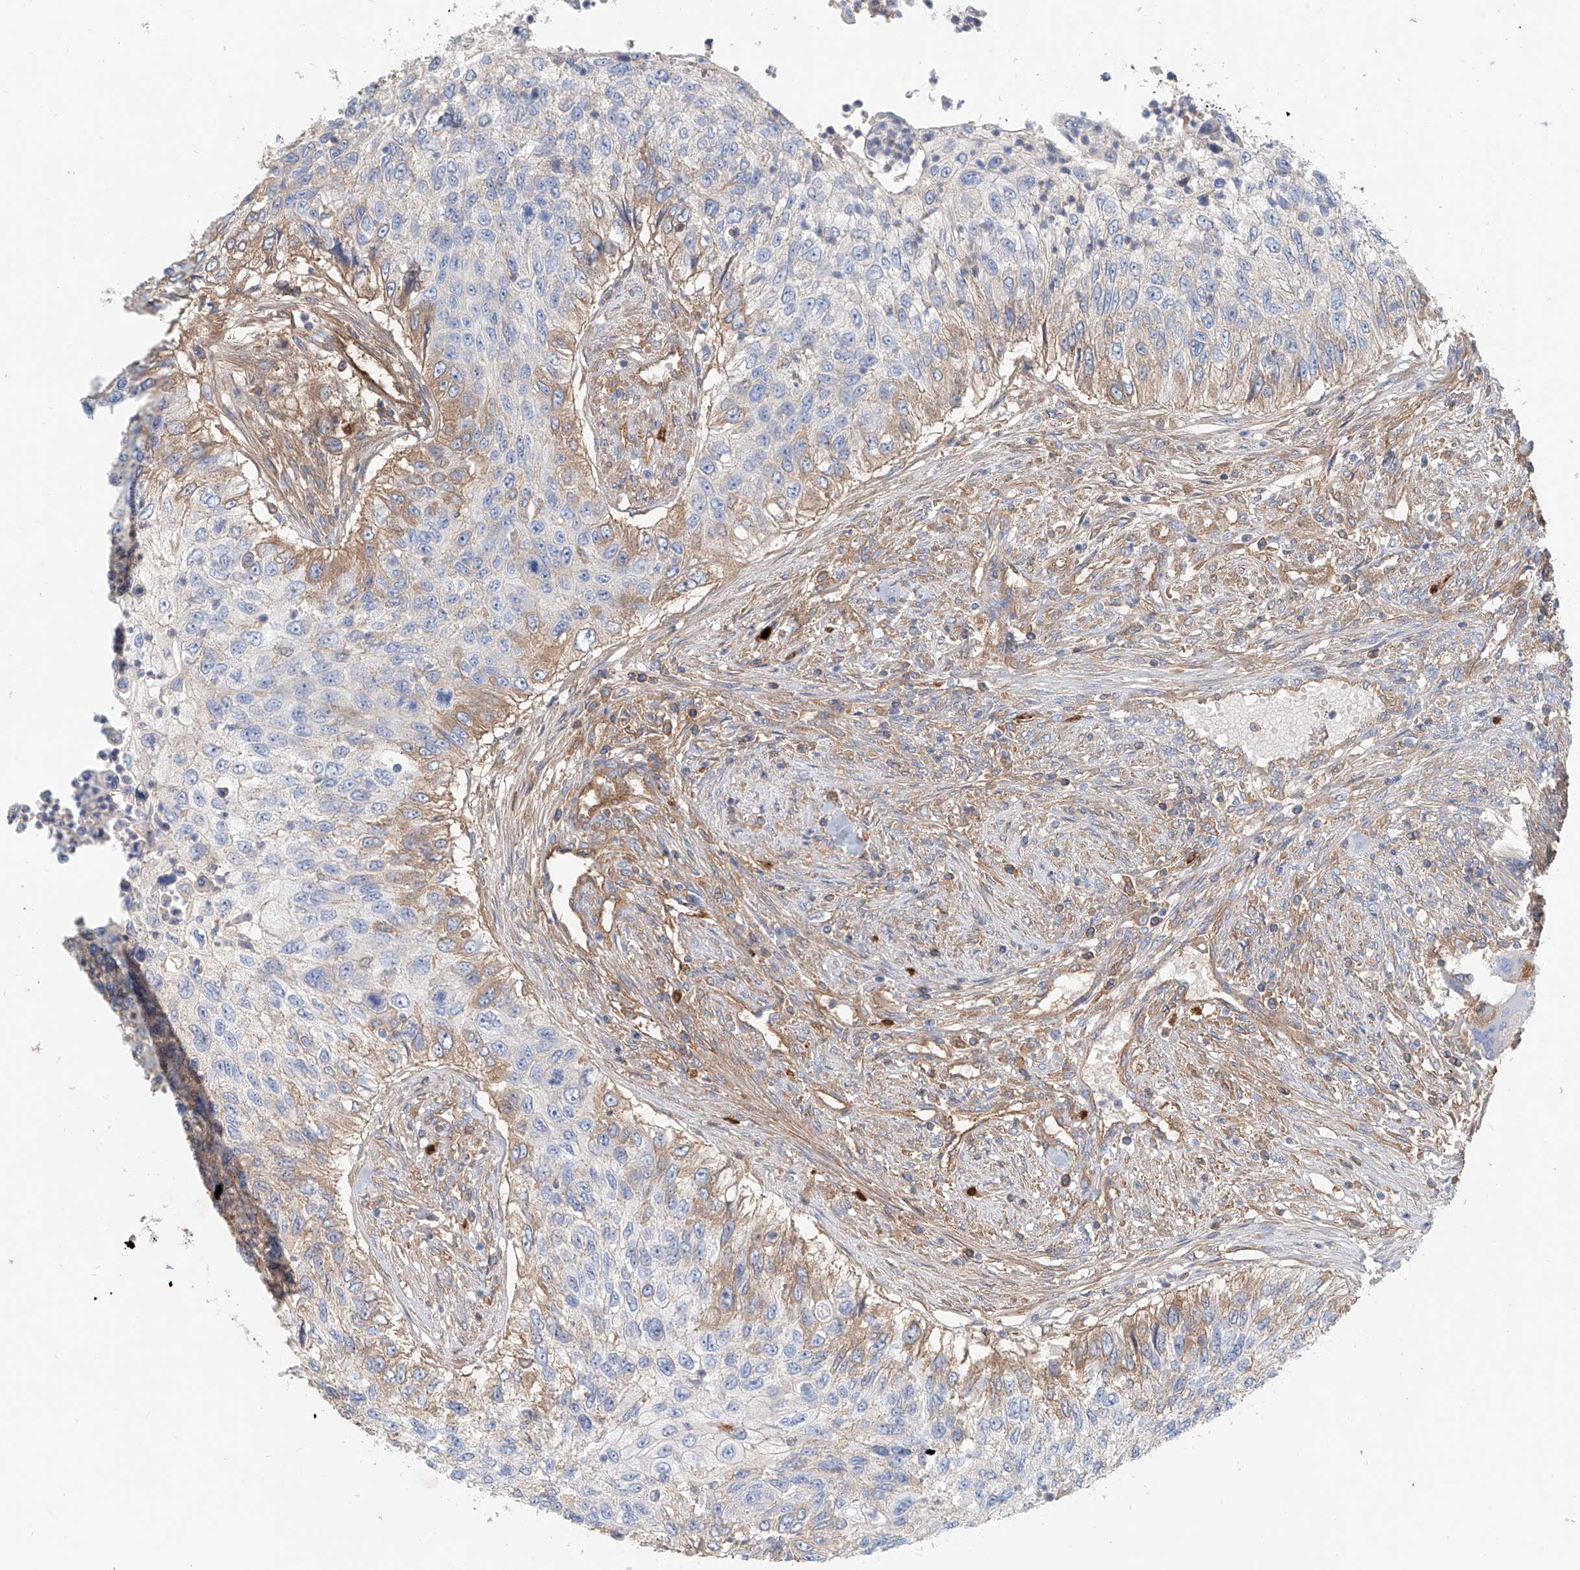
{"staining": {"intensity": "weak", "quantity": "25%-75%", "location": "cytoplasmic/membranous"}, "tissue": "urothelial cancer", "cell_type": "Tumor cells", "image_type": "cancer", "snomed": [{"axis": "morphology", "description": "Urothelial carcinoma, High grade"}, {"axis": "topography", "description": "Urinary bladder"}], "caption": "High-magnification brightfield microscopy of urothelial carcinoma (high-grade) stained with DAB (brown) and counterstained with hematoxylin (blue). tumor cells exhibit weak cytoplasmic/membranous staining is seen in about25%-75% of cells.", "gene": "FRYL", "patient": {"sex": "female", "age": 60}}